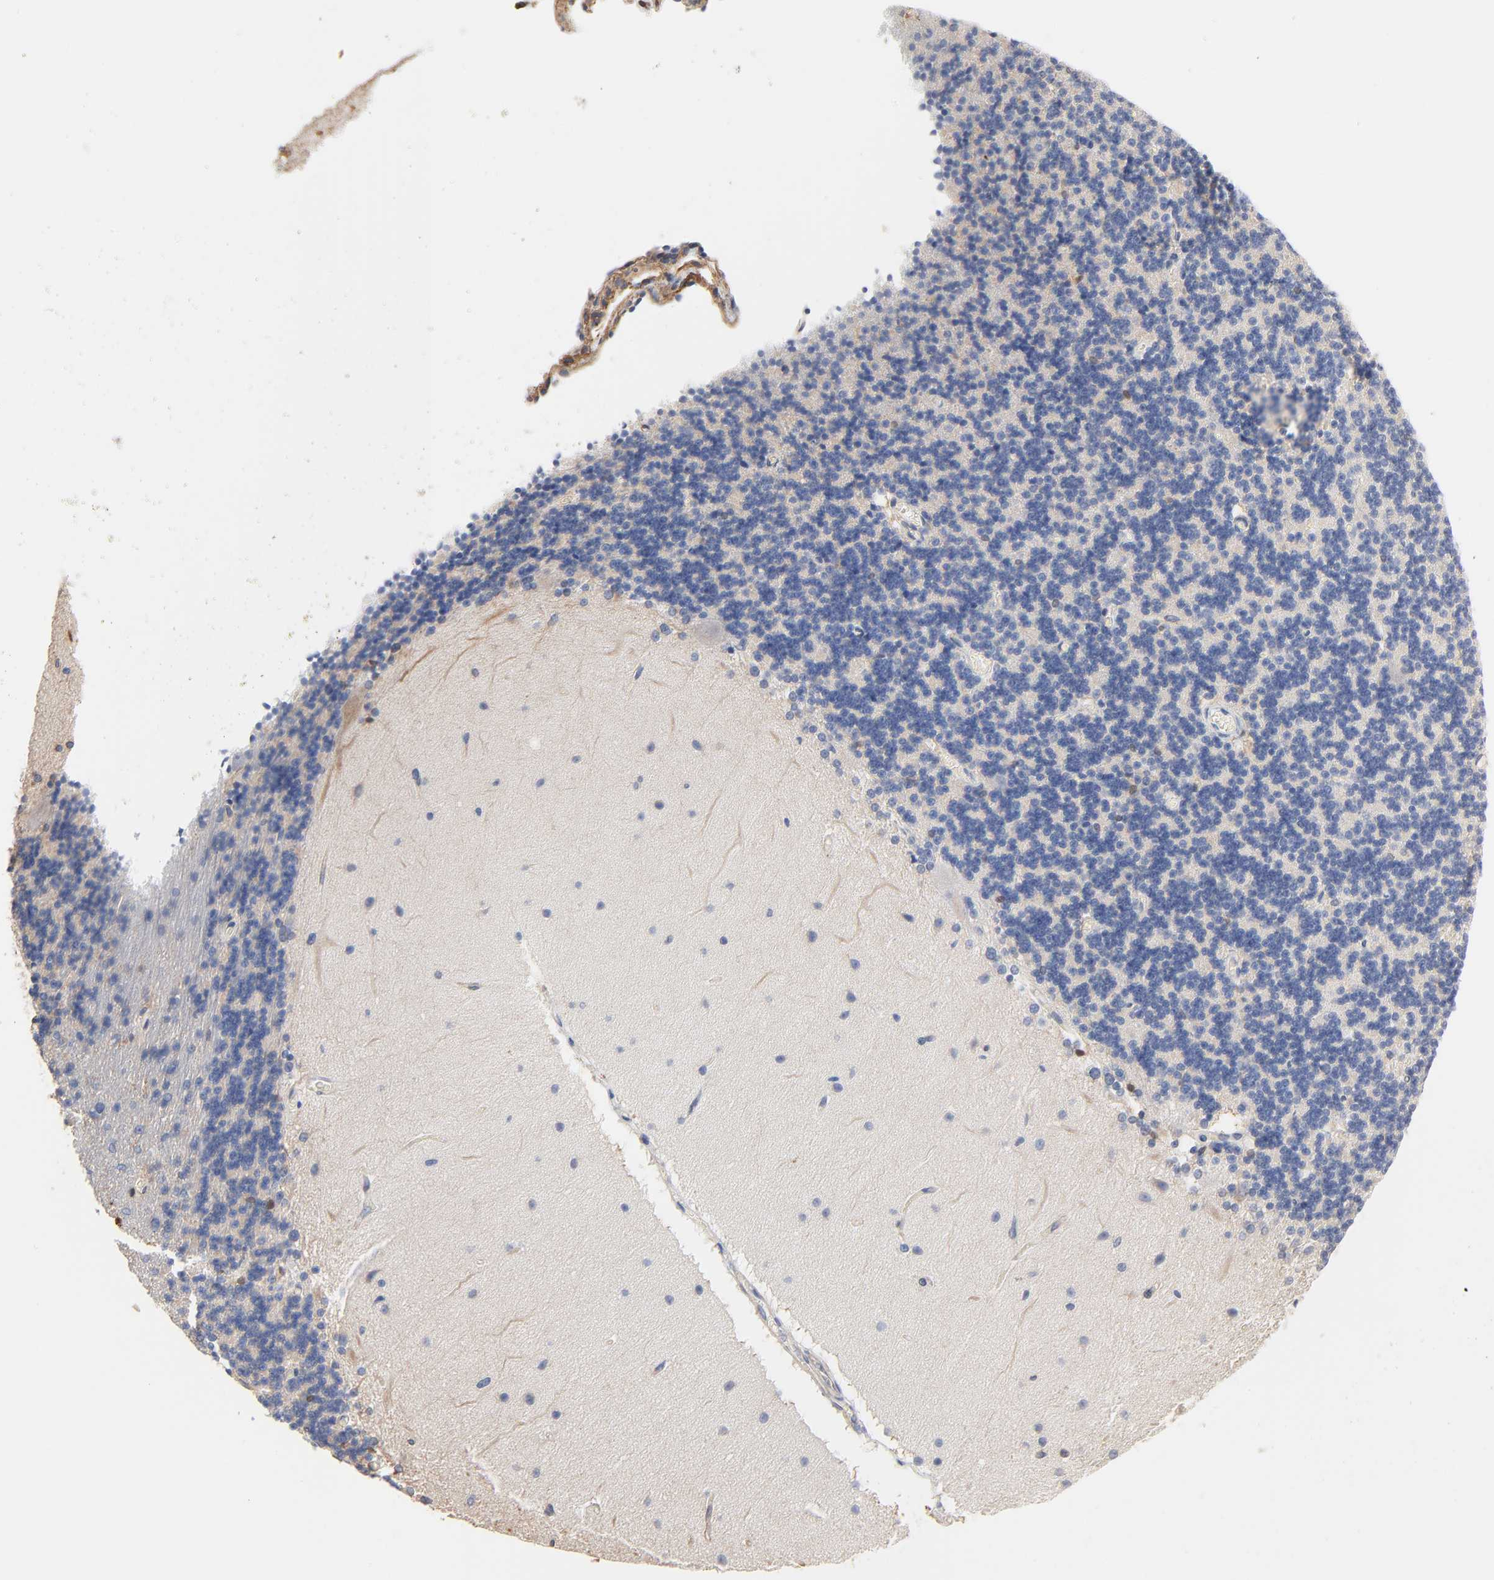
{"staining": {"intensity": "negative", "quantity": "none", "location": "none"}, "tissue": "cerebellum", "cell_type": "Cells in granular layer", "image_type": "normal", "snomed": [{"axis": "morphology", "description": "Normal tissue, NOS"}, {"axis": "topography", "description": "Cerebellum"}], "caption": "Immunohistochemistry (IHC) of benign cerebellum reveals no expression in cells in granular layer.", "gene": "ABCD4", "patient": {"sex": "female", "age": 54}}